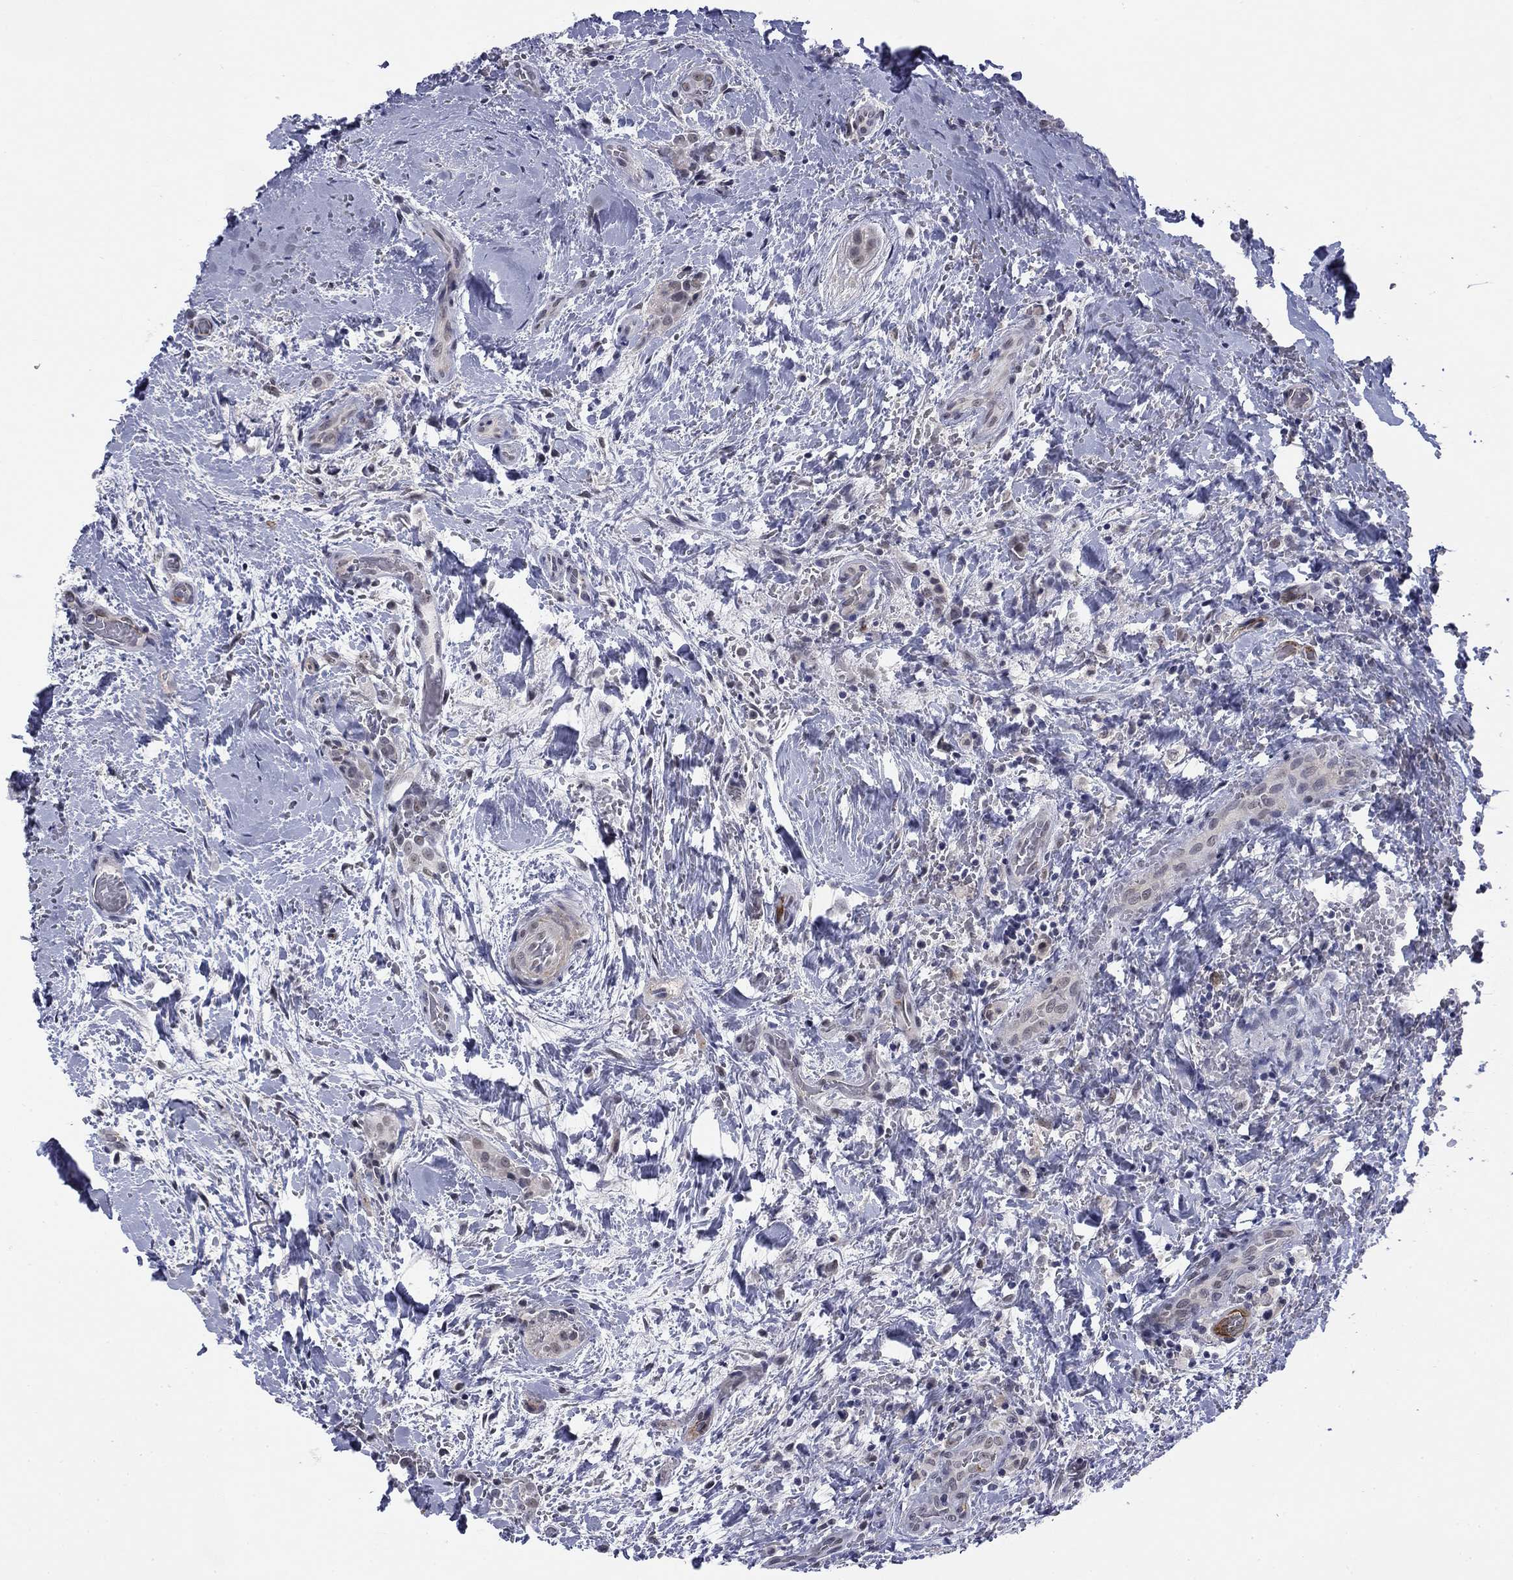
{"staining": {"intensity": "negative", "quantity": "none", "location": "none"}, "tissue": "thyroid cancer", "cell_type": "Tumor cells", "image_type": "cancer", "snomed": [{"axis": "morphology", "description": "Papillary adenocarcinoma, NOS"}, {"axis": "topography", "description": "Thyroid gland"}], "caption": "Immunohistochemistry (IHC) of thyroid cancer shows no expression in tumor cells.", "gene": "TIGD4", "patient": {"sex": "male", "age": 61}}